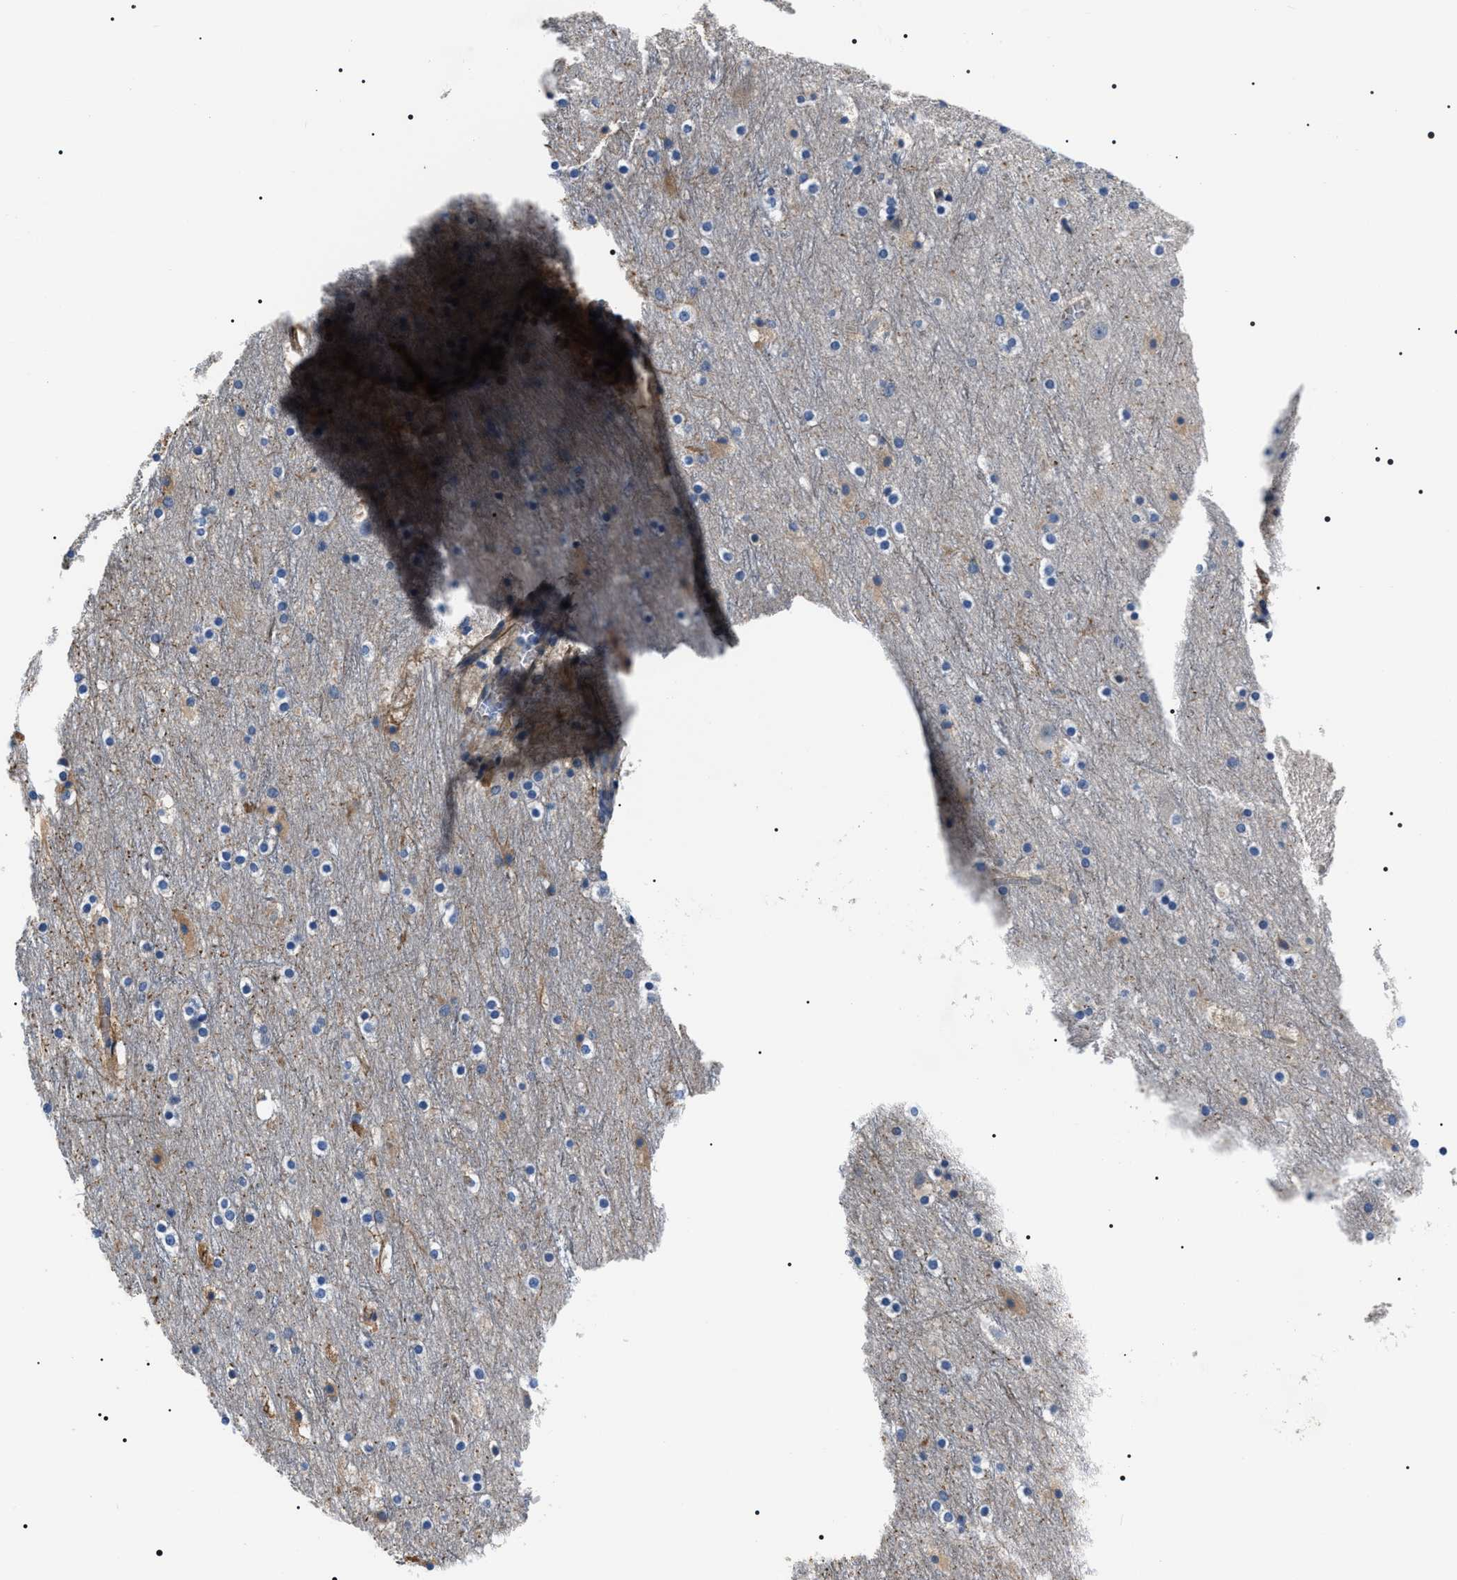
{"staining": {"intensity": "moderate", "quantity": ">75%", "location": "cytoplasmic/membranous"}, "tissue": "cerebral cortex", "cell_type": "Endothelial cells", "image_type": "normal", "snomed": [{"axis": "morphology", "description": "Normal tissue, NOS"}, {"axis": "topography", "description": "Cerebral cortex"}], "caption": "The micrograph exhibits immunohistochemical staining of unremarkable cerebral cortex. There is moderate cytoplasmic/membranous expression is identified in approximately >75% of endothelial cells. (Brightfield microscopy of DAB IHC at high magnification).", "gene": "BAG2", "patient": {"sex": "male", "age": 45}}